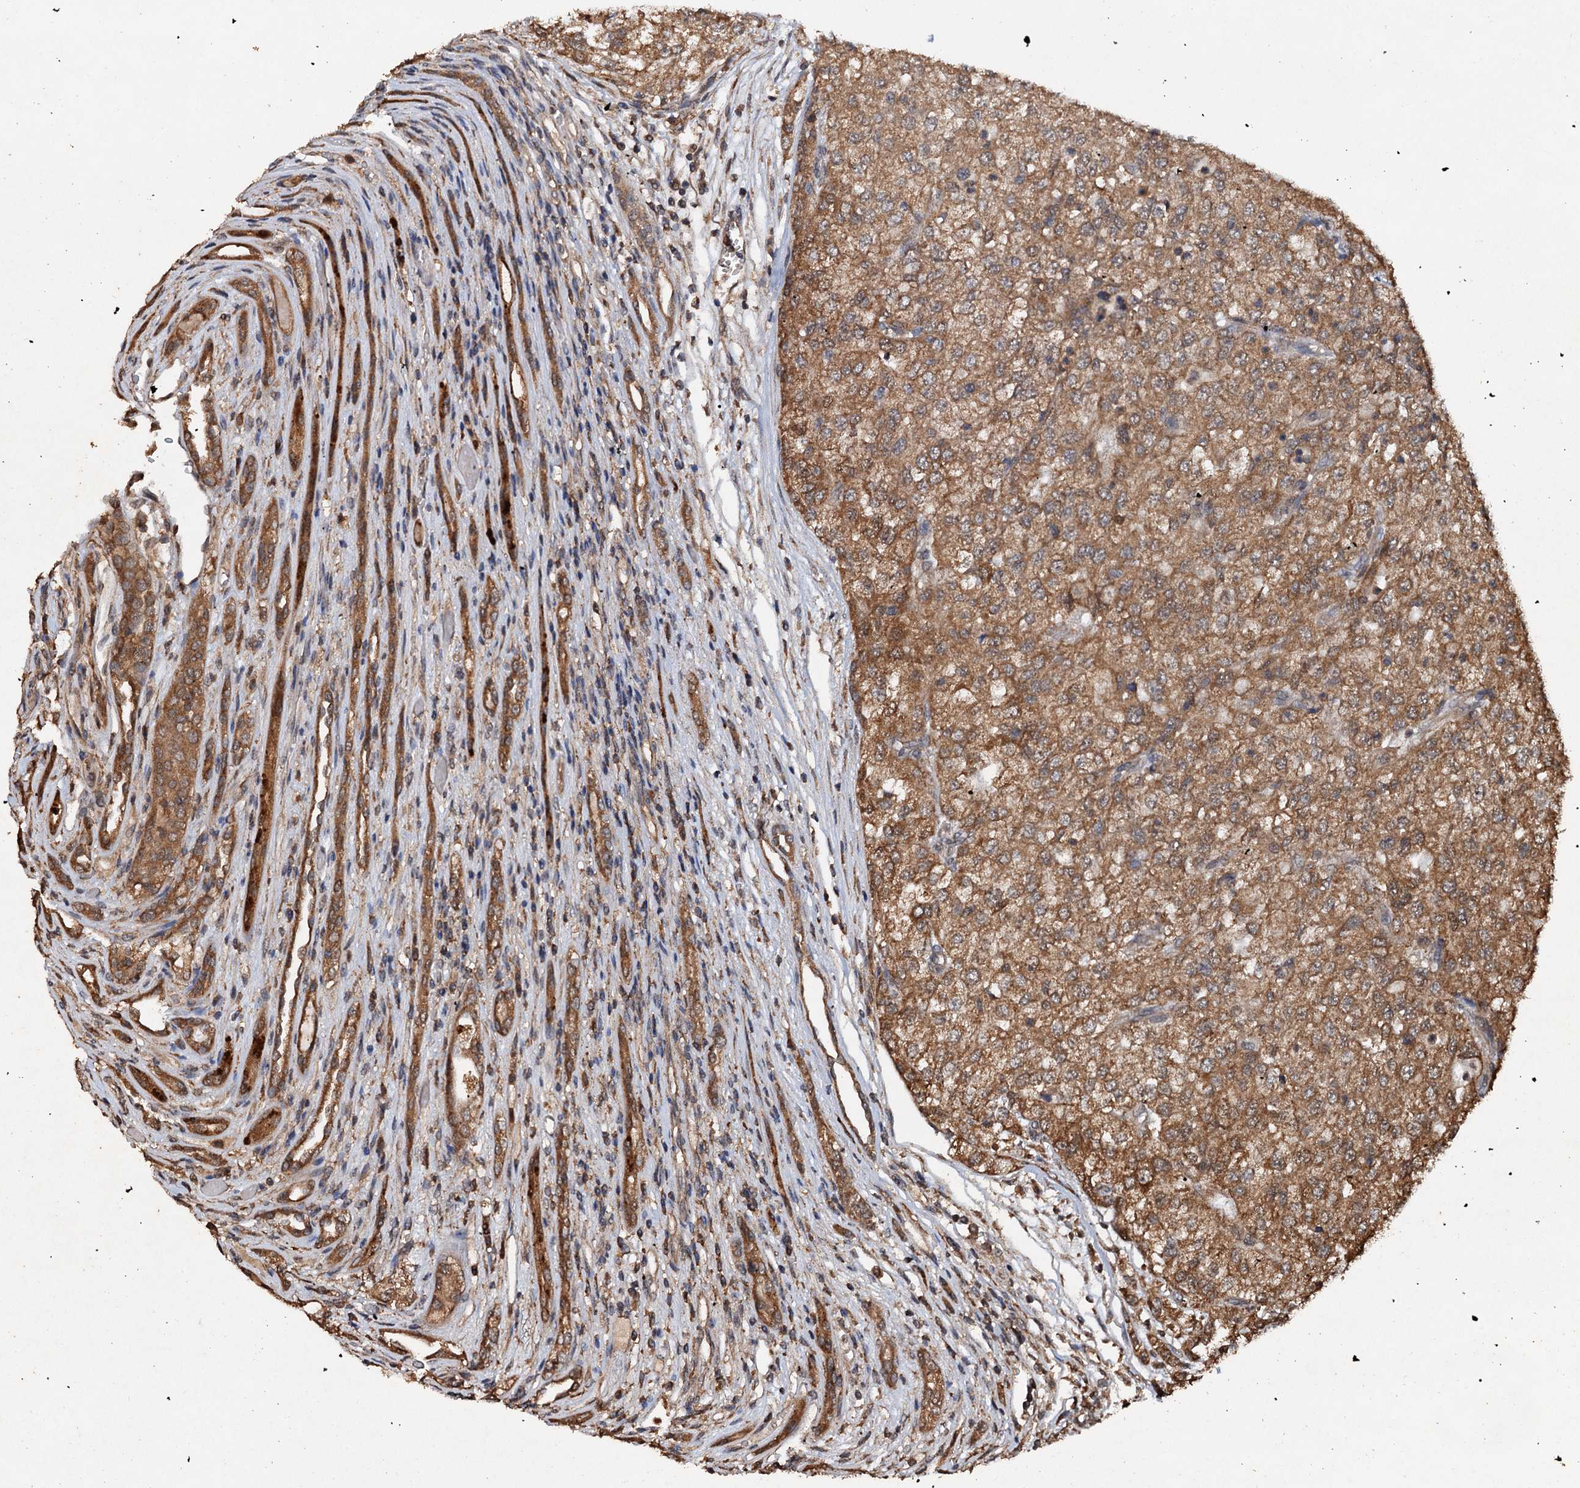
{"staining": {"intensity": "moderate", "quantity": ">75%", "location": "cytoplasmic/membranous,nuclear"}, "tissue": "renal cancer", "cell_type": "Tumor cells", "image_type": "cancer", "snomed": [{"axis": "morphology", "description": "Adenocarcinoma, NOS"}, {"axis": "topography", "description": "Kidney"}], "caption": "Moderate cytoplasmic/membranous and nuclear positivity is present in approximately >75% of tumor cells in renal cancer (adenocarcinoma). (IHC, brightfield microscopy, high magnification).", "gene": "PSMD9", "patient": {"sex": "female", "age": 54}}